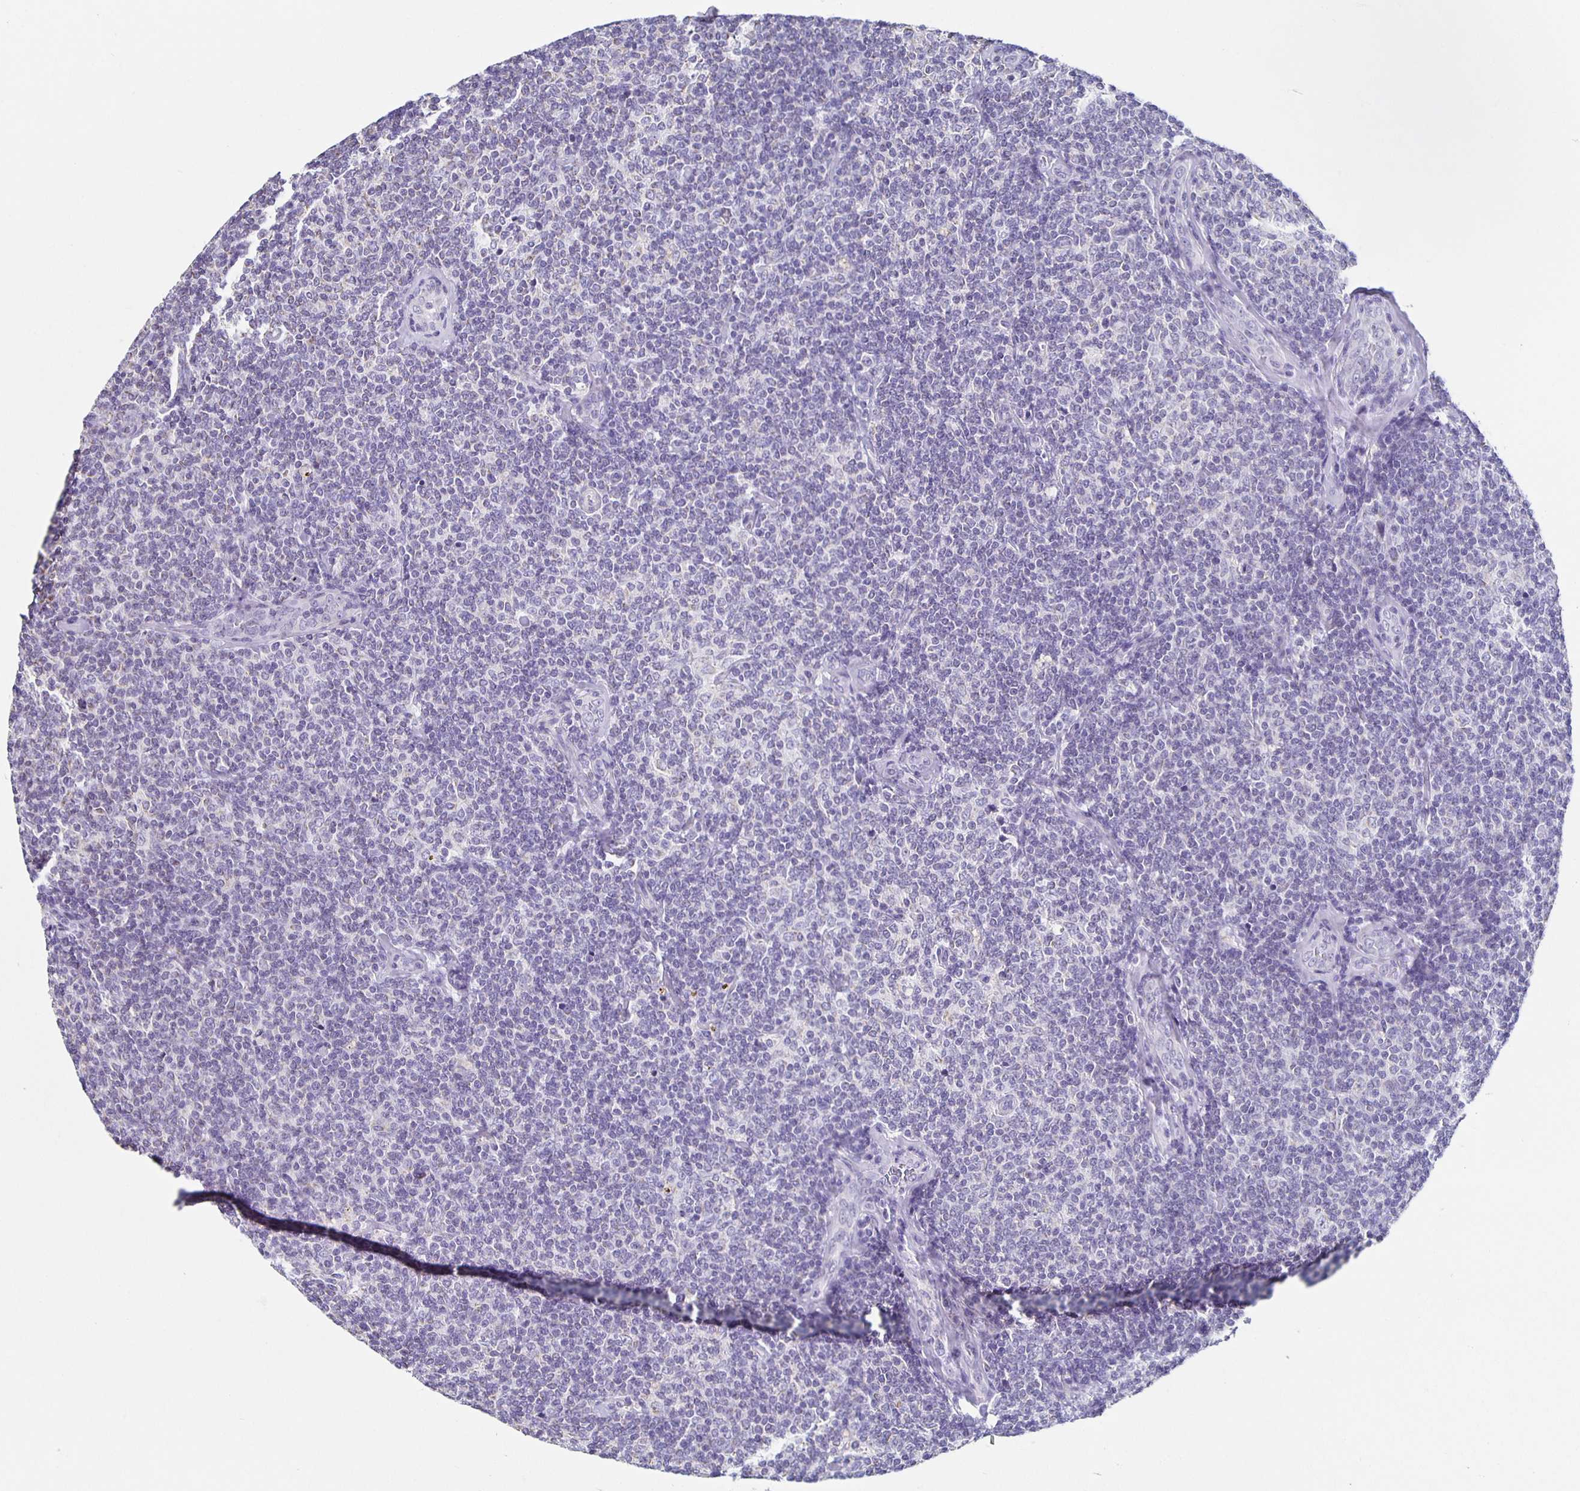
{"staining": {"intensity": "negative", "quantity": "none", "location": "none"}, "tissue": "lymphoma", "cell_type": "Tumor cells", "image_type": "cancer", "snomed": [{"axis": "morphology", "description": "Malignant lymphoma, non-Hodgkin's type, Low grade"}, {"axis": "topography", "description": "Lymph node"}], "caption": "The histopathology image shows no staining of tumor cells in malignant lymphoma, non-Hodgkin's type (low-grade). Brightfield microscopy of immunohistochemistry stained with DAB (brown) and hematoxylin (blue), captured at high magnification.", "gene": "TPPP", "patient": {"sex": "female", "age": 56}}